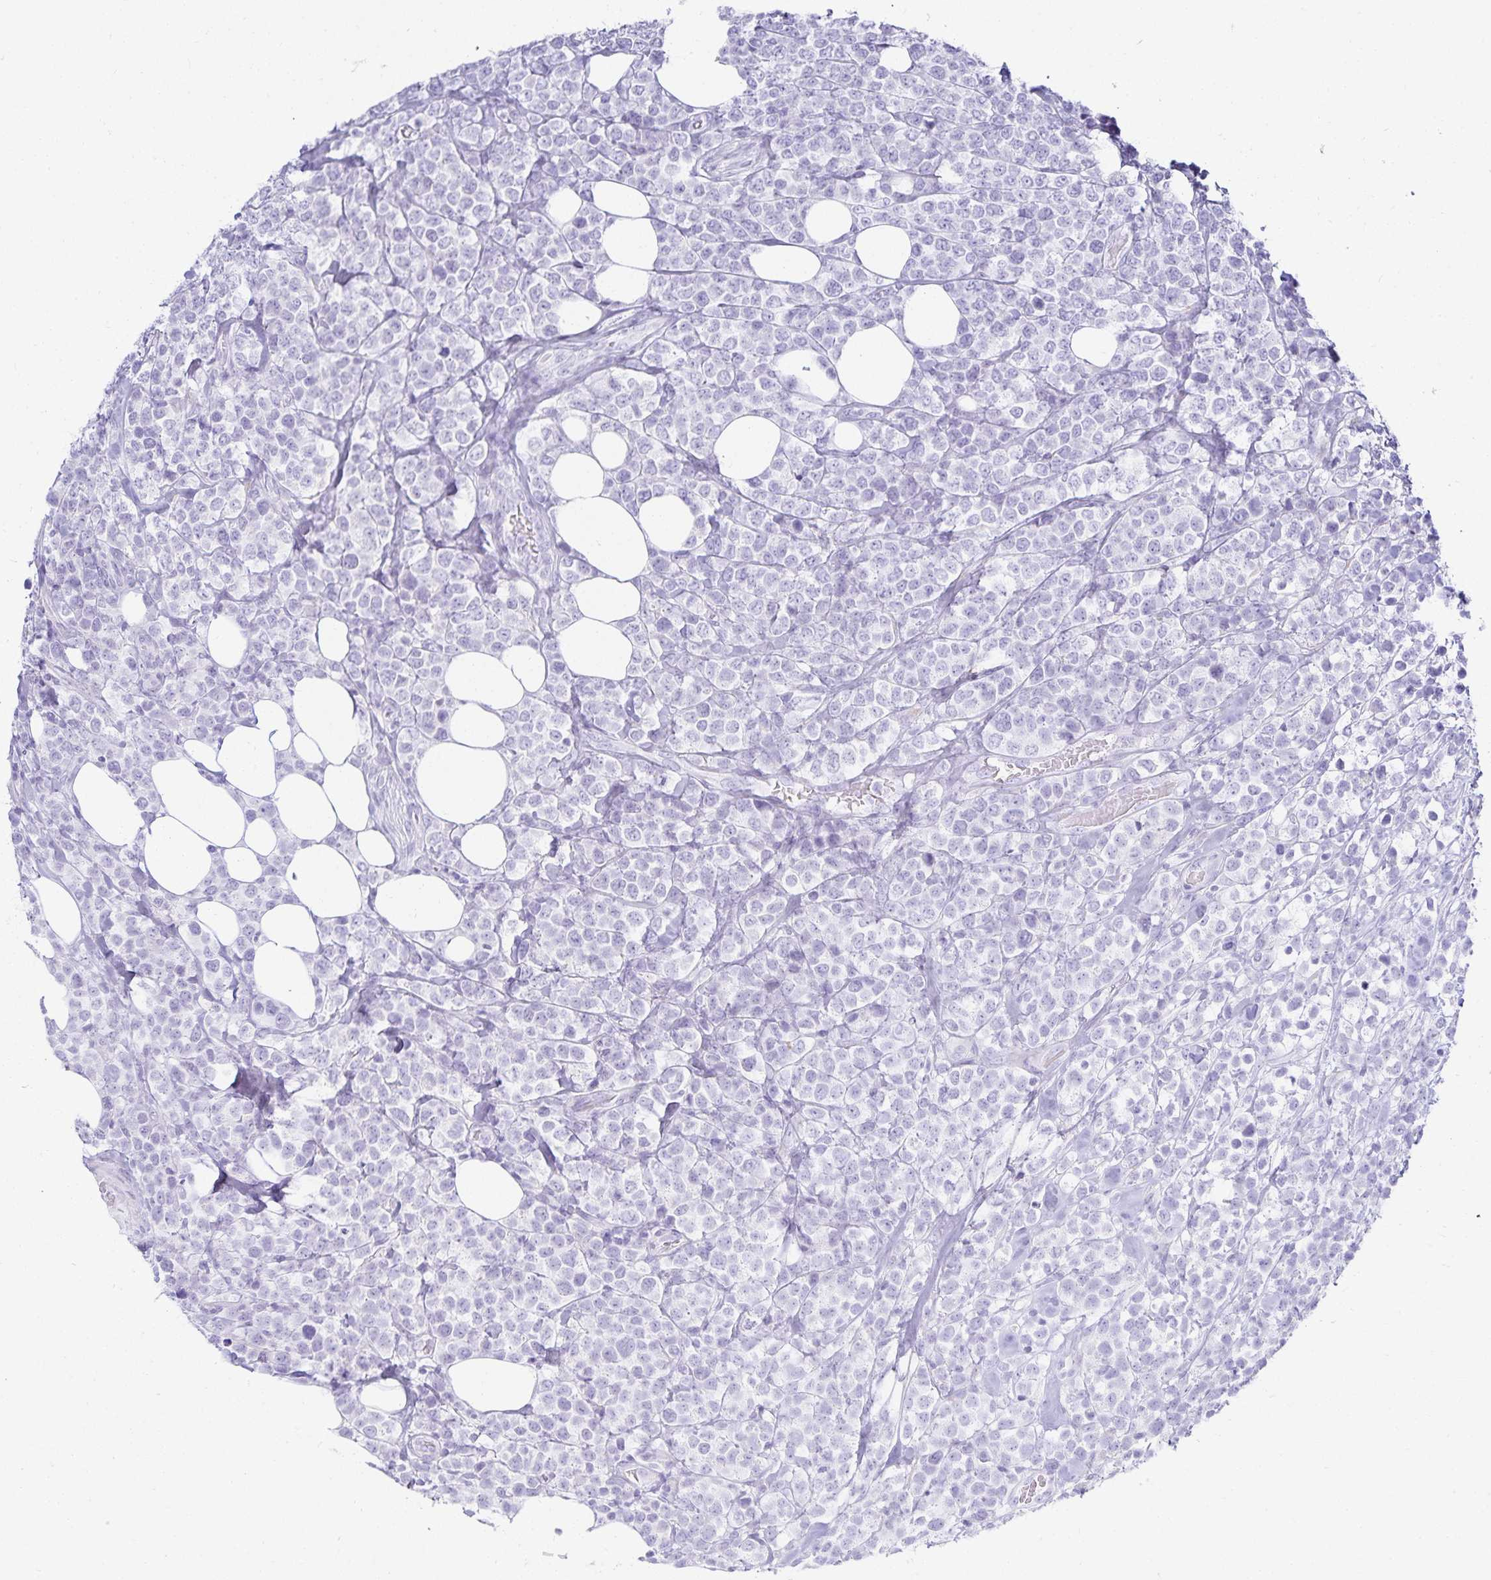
{"staining": {"intensity": "negative", "quantity": "none", "location": "none"}, "tissue": "lymphoma", "cell_type": "Tumor cells", "image_type": "cancer", "snomed": [{"axis": "morphology", "description": "Malignant lymphoma, non-Hodgkin's type, High grade"}, {"axis": "topography", "description": "Soft tissue"}], "caption": "A histopathology image of high-grade malignant lymphoma, non-Hodgkin's type stained for a protein displays no brown staining in tumor cells.", "gene": "GP2", "patient": {"sex": "female", "age": 56}}